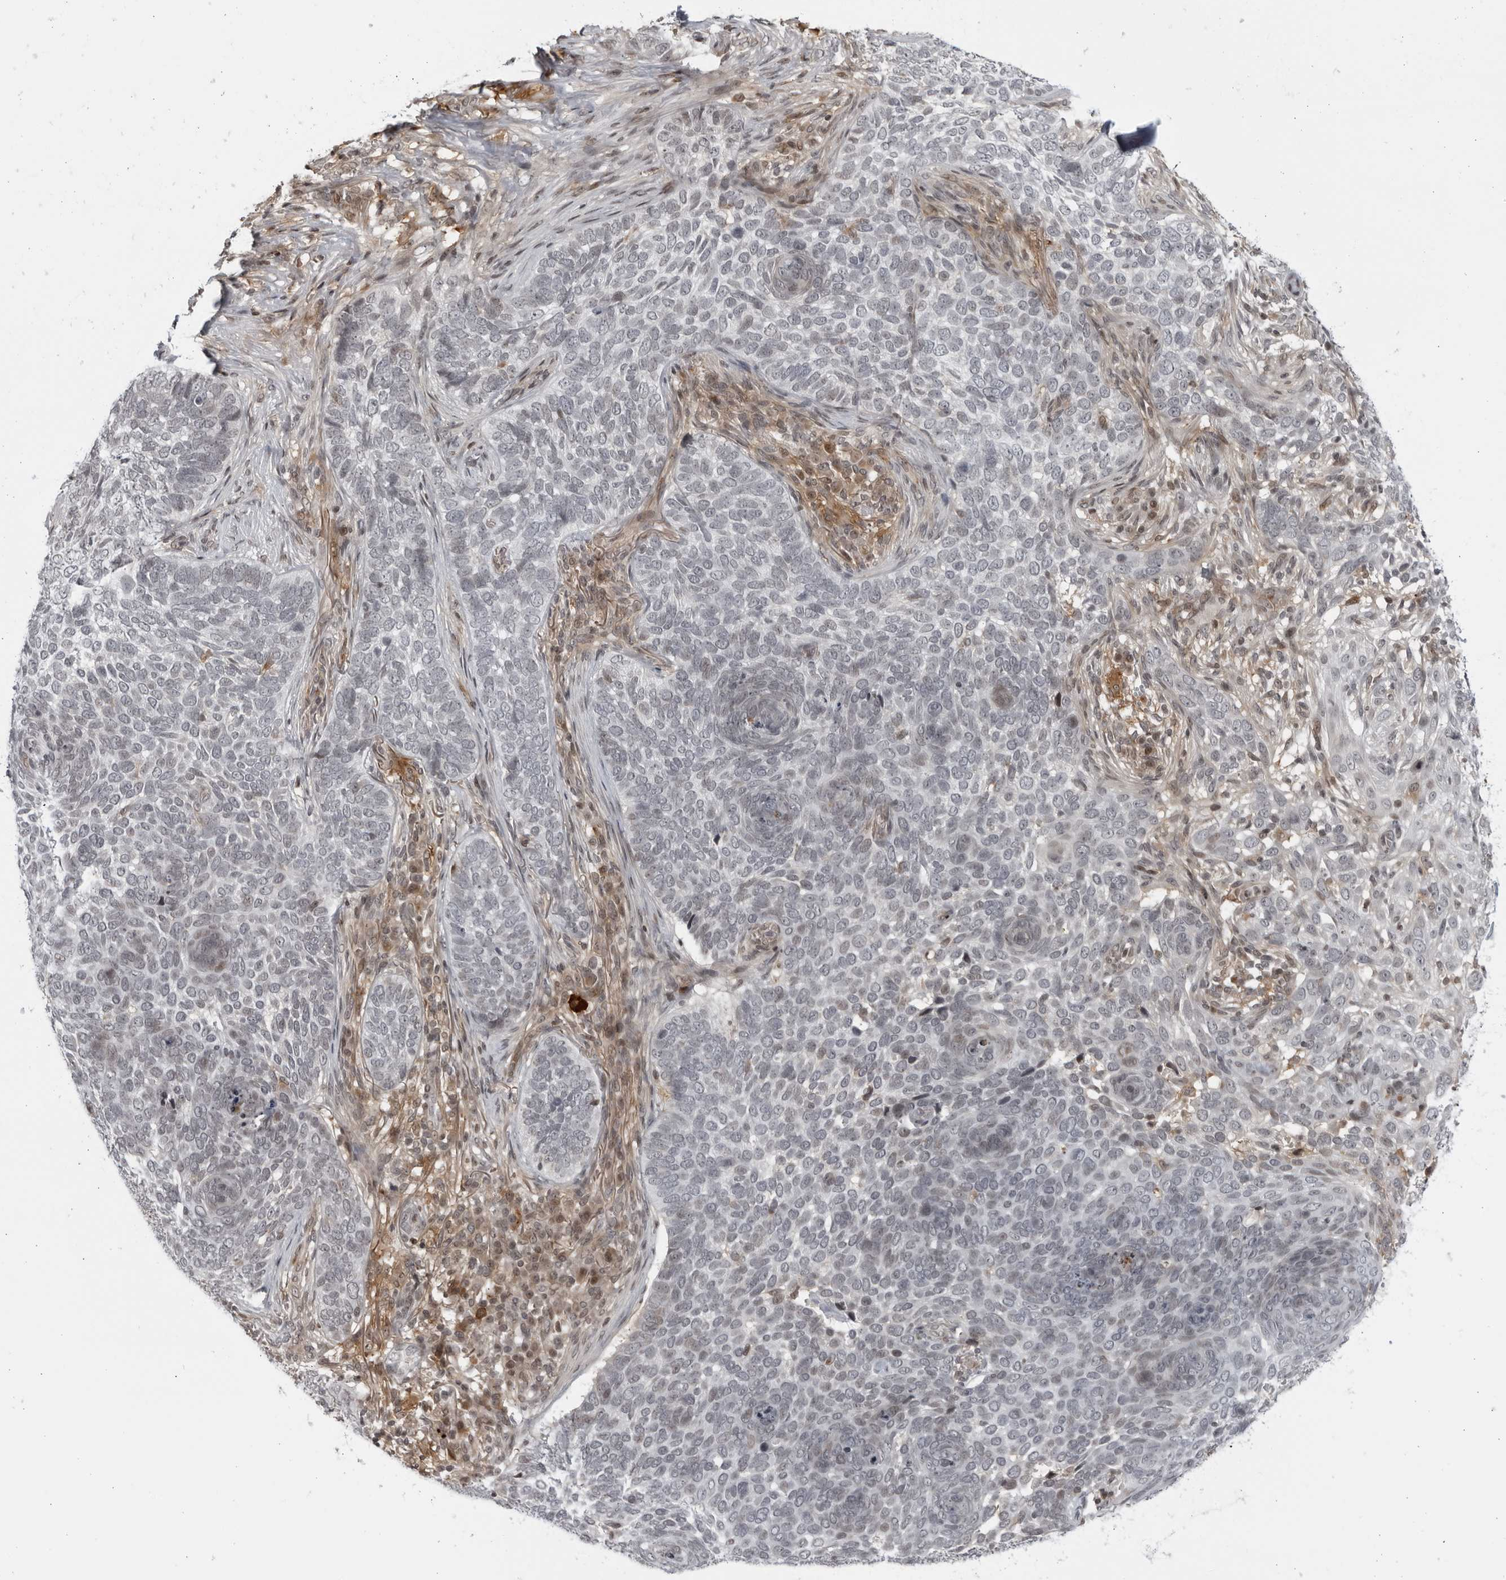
{"staining": {"intensity": "negative", "quantity": "none", "location": "none"}, "tissue": "skin cancer", "cell_type": "Tumor cells", "image_type": "cancer", "snomed": [{"axis": "morphology", "description": "Basal cell carcinoma"}, {"axis": "topography", "description": "Skin"}], "caption": "Skin cancer (basal cell carcinoma) was stained to show a protein in brown. There is no significant staining in tumor cells.", "gene": "DTL", "patient": {"sex": "female", "age": 64}}